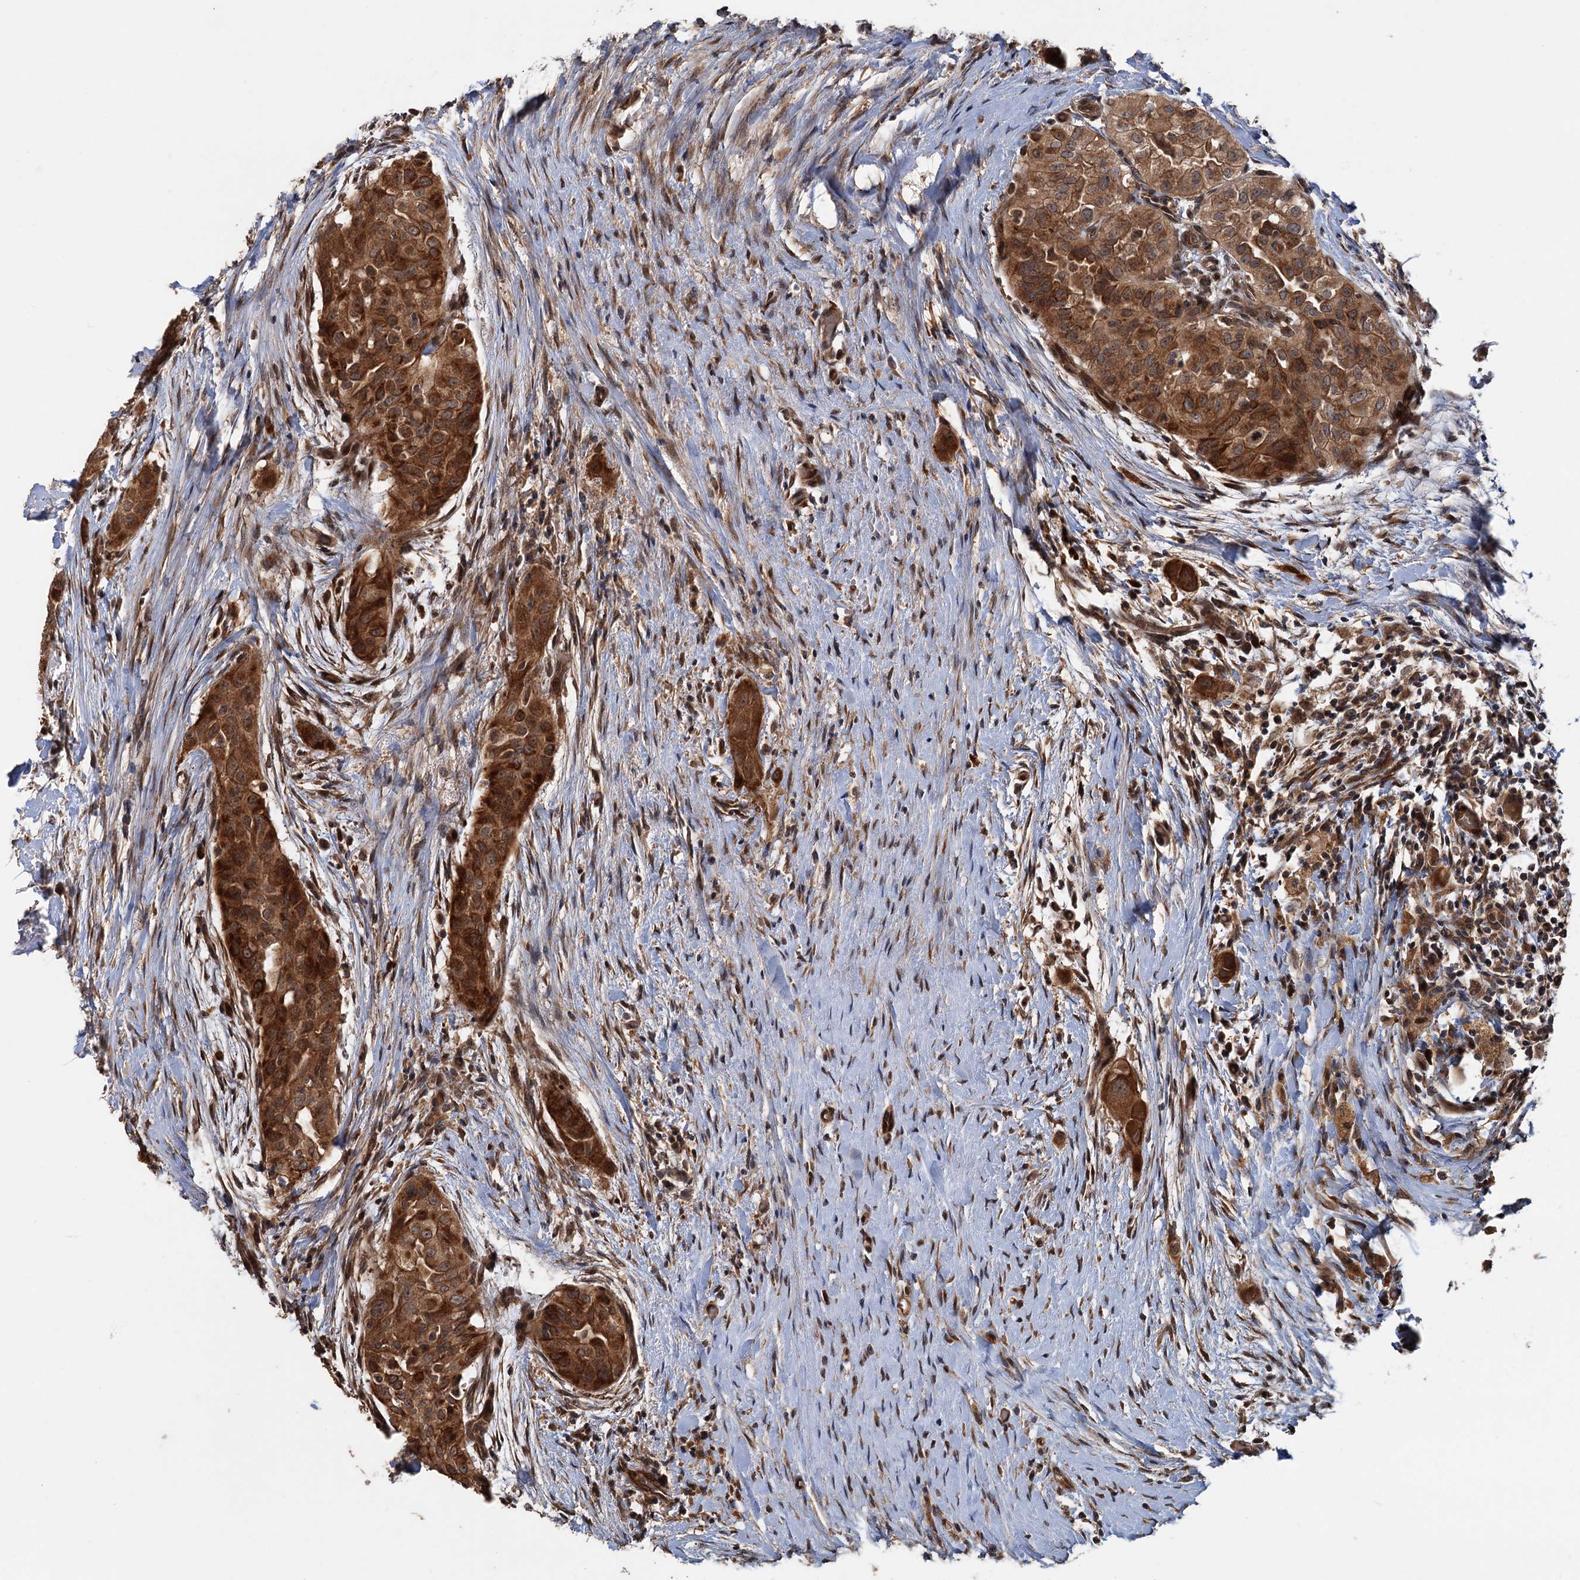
{"staining": {"intensity": "strong", "quantity": ">75%", "location": "cytoplasmic/membranous"}, "tissue": "thyroid cancer", "cell_type": "Tumor cells", "image_type": "cancer", "snomed": [{"axis": "morphology", "description": "Papillary adenocarcinoma, NOS"}, {"axis": "topography", "description": "Thyroid gland"}], "caption": "About >75% of tumor cells in thyroid cancer (papillary adenocarcinoma) display strong cytoplasmic/membranous protein positivity as visualized by brown immunohistochemical staining.", "gene": "KANSL2", "patient": {"sex": "female", "age": 59}}